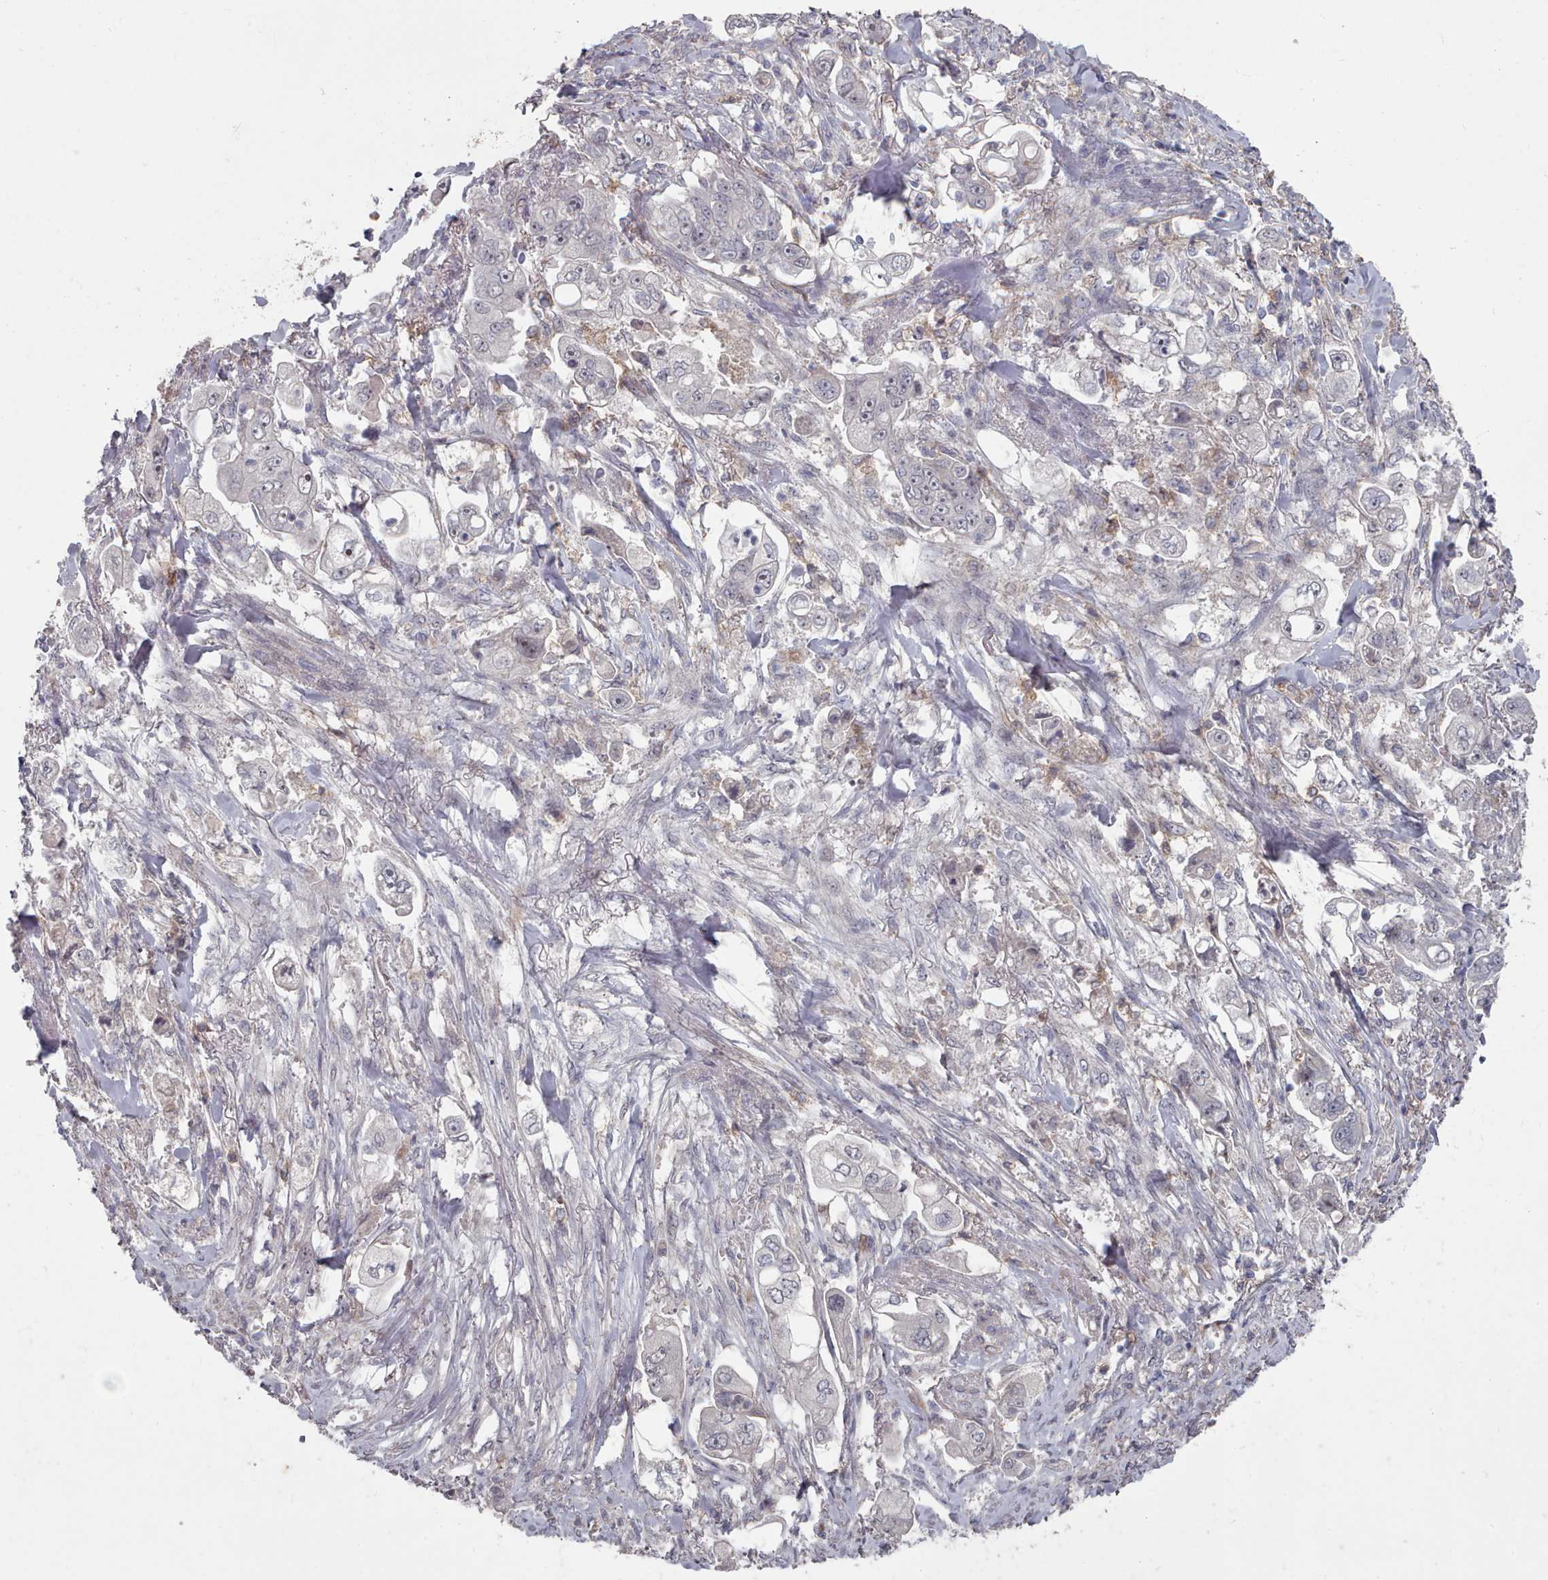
{"staining": {"intensity": "negative", "quantity": "none", "location": "none"}, "tissue": "stomach cancer", "cell_type": "Tumor cells", "image_type": "cancer", "snomed": [{"axis": "morphology", "description": "Adenocarcinoma, NOS"}, {"axis": "topography", "description": "Stomach"}], "caption": "Adenocarcinoma (stomach) was stained to show a protein in brown. There is no significant expression in tumor cells.", "gene": "COL8A2", "patient": {"sex": "male", "age": 62}}